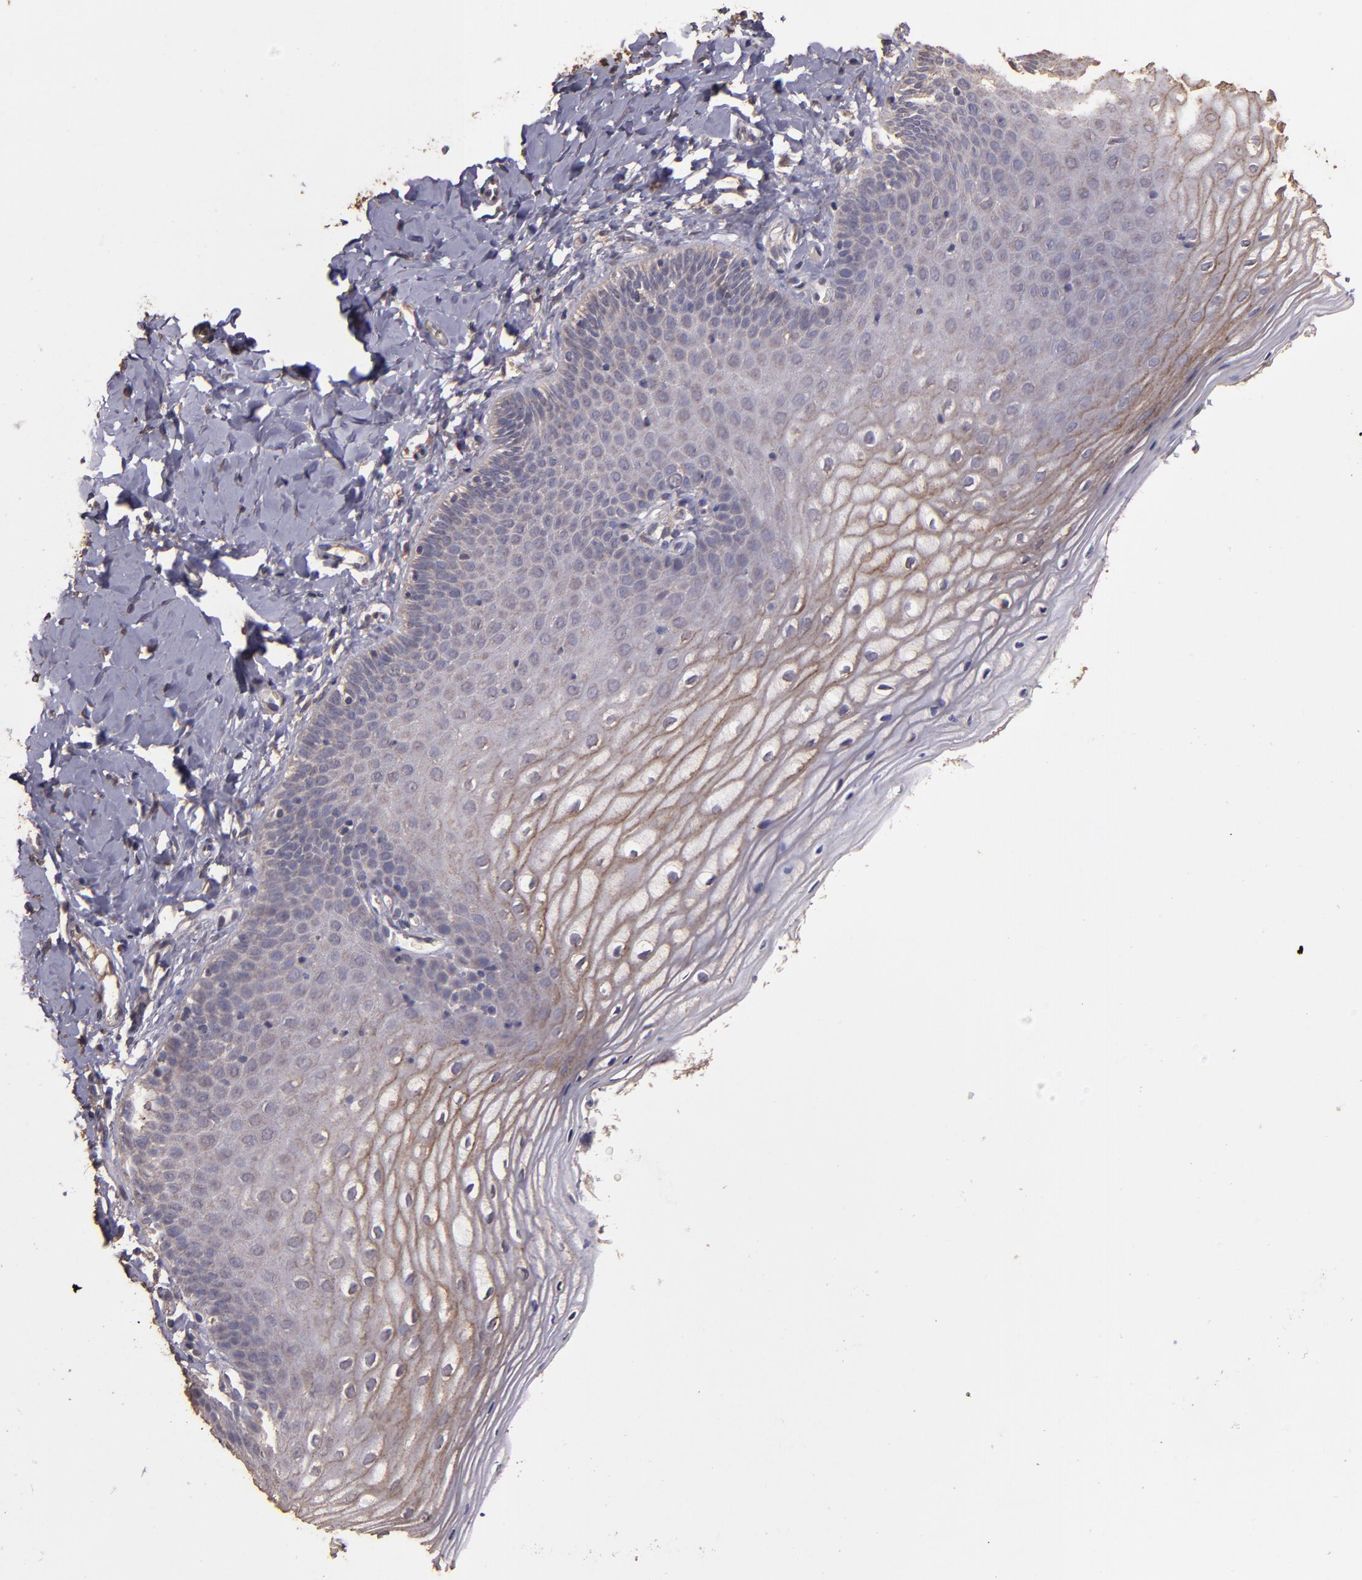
{"staining": {"intensity": "weak", "quantity": "25%-75%", "location": "cytoplasmic/membranous"}, "tissue": "vagina", "cell_type": "Squamous epithelial cells", "image_type": "normal", "snomed": [{"axis": "morphology", "description": "Normal tissue, NOS"}, {"axis": "topography", "description": "Vagina"}], "caption": "Immunohistochemical staining of unremarkable vagina reveals weak cytoplasmic/membranous protein positivity in about 25%-75% of squamous epithelial cells.", "gene": "HECTD1", "patient": {"sex": "female", "age": 55}}